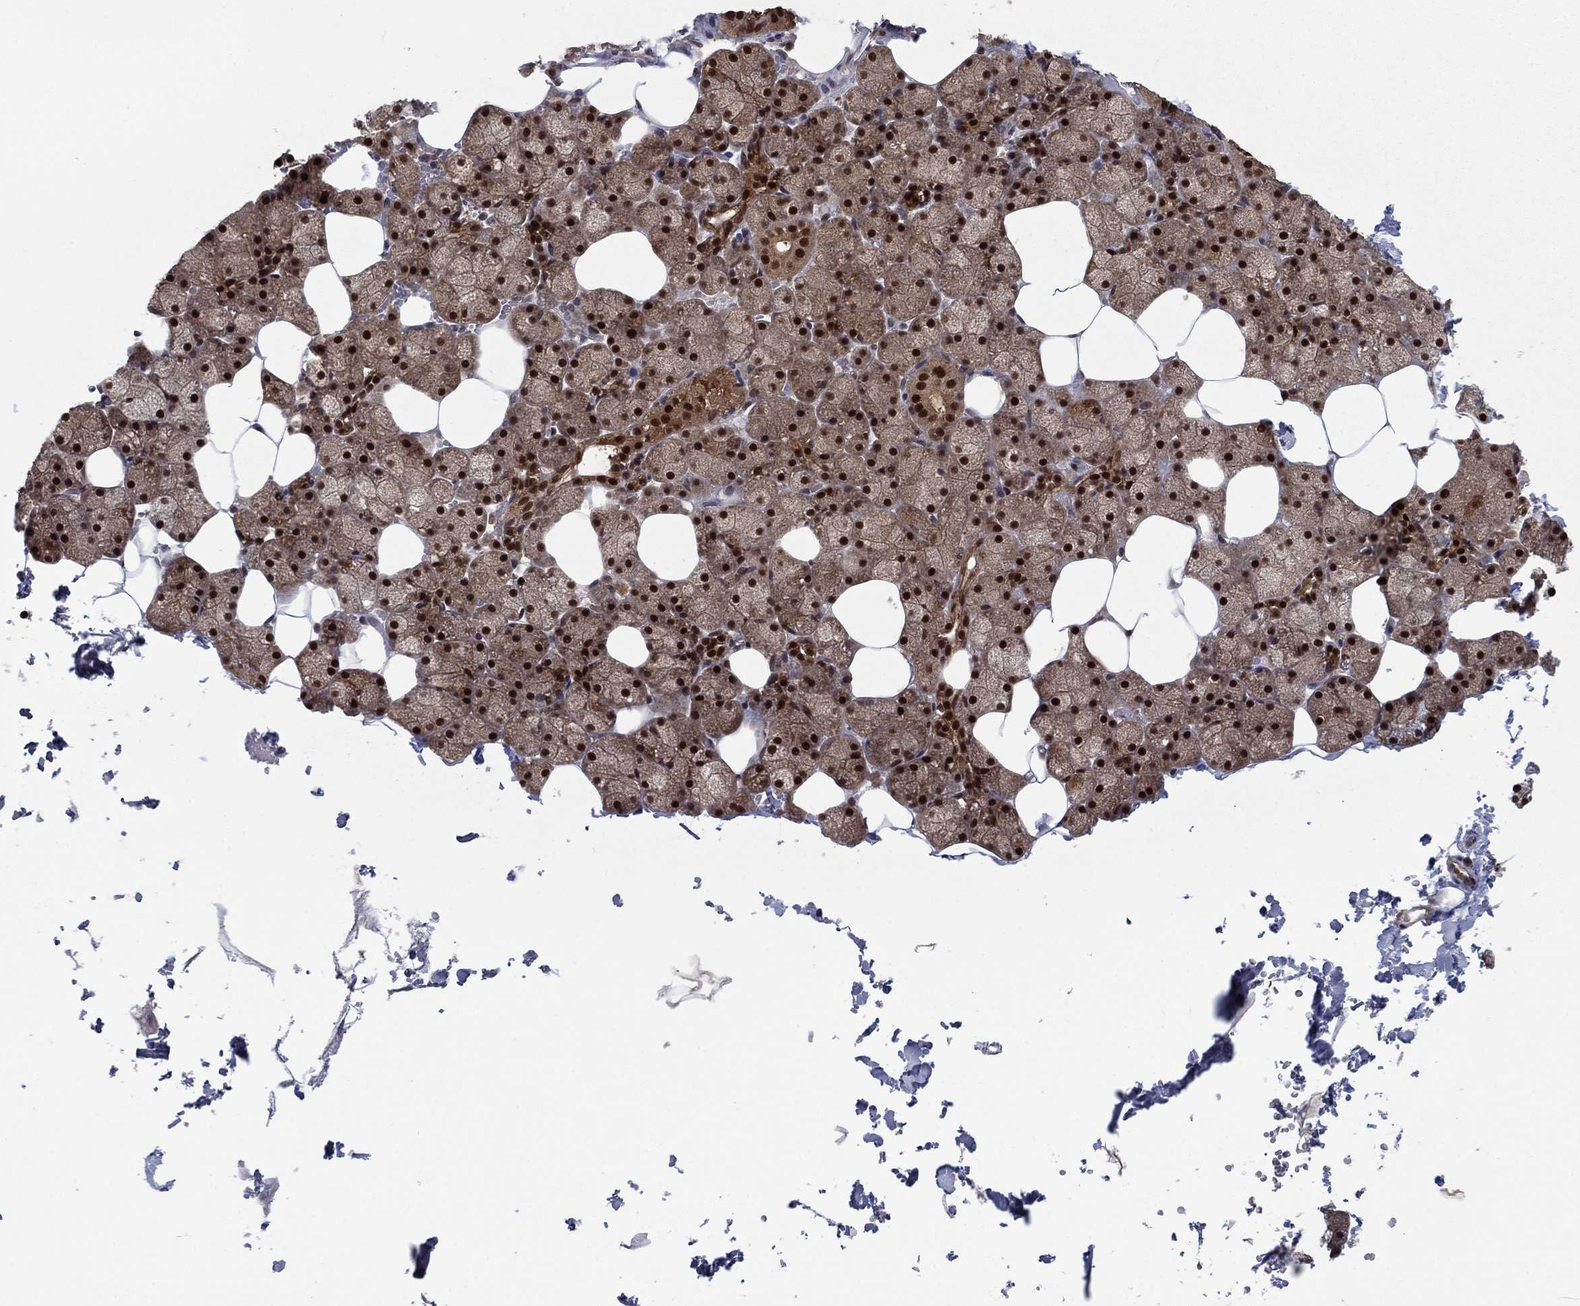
{"staining": {"intensity": "strong", "quantity": ">75%", "location": "cytoplasmic/membranous,nuclear"}, "tissue": "salivary gland", "cell_type": "Glandular cells", "image_type": "normal", "snomed": [{"axis": "morphology", "description": "Normal tissue, NOS"}, {"axis": "topography", "description": "Salivary gland"}], "caption": "Immunohistochemistry of benign human salivary gland shows high levels of strong cytoplasmic/membranous,nuclear staining in about >75% of glandular cells. (brown staining indicates protein expression, while blue staining denotes nuclei).", "gene": "FKBP4", "patient": {"sex": "male", "age": 38}}